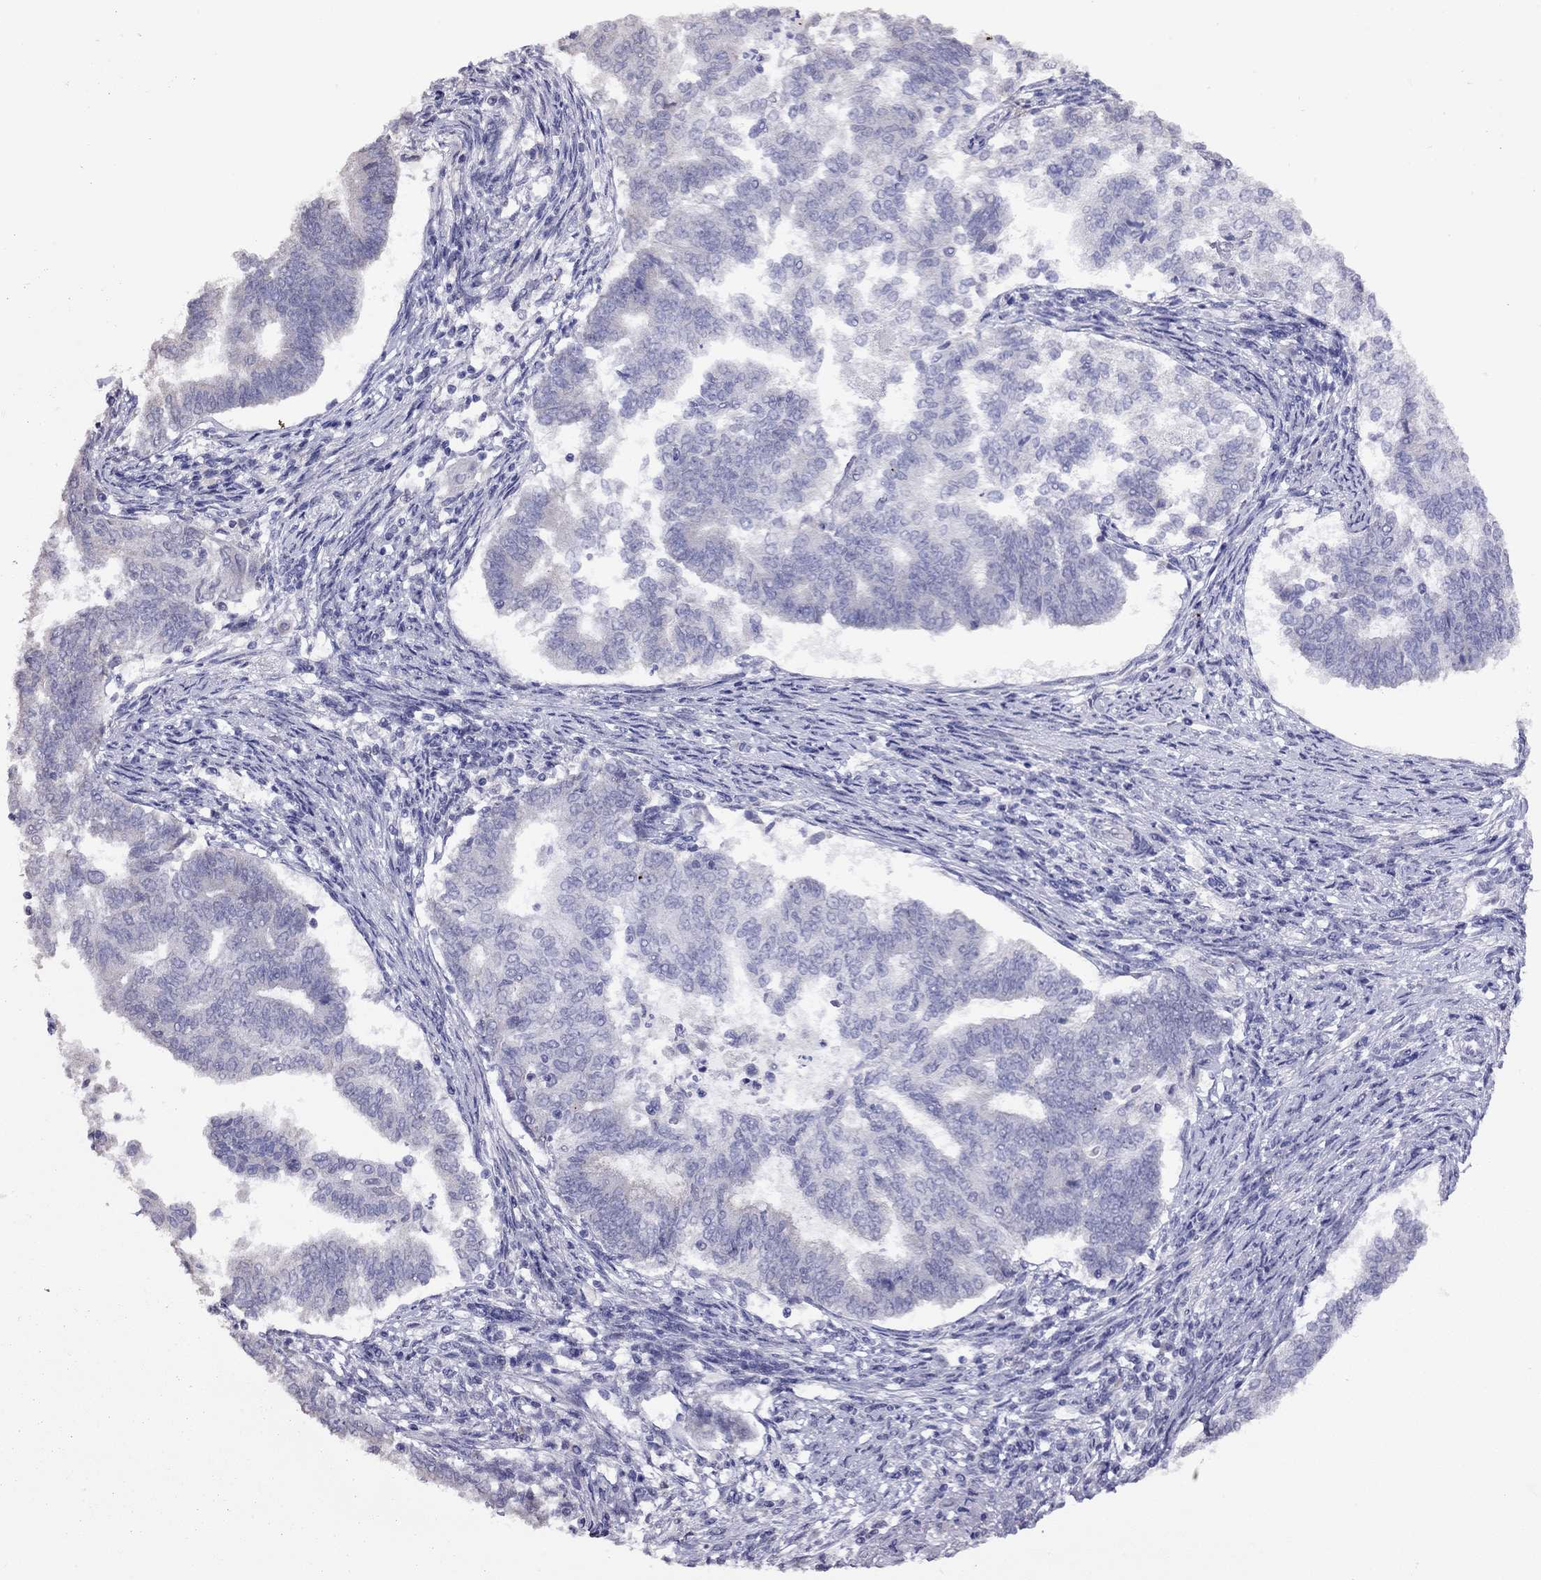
{"staining": {"intensity": "negative", "quantity": "none", "location": "none"}, "tissue": "endometrial cancer", "cell_type": "Tumor cells", "image_type": "cancer", "snomed": [{"axis": "morphology", "description": "Adenocarcinoma, NOS"}, {"axis": "topography", "description": "Endometrium"}], "caption": "IHC micrograph of human endometrial adenocarcinoma stained for a protein (brown), which exhibits no expression in tumor cells. (Stains: DAB IHC with hematoxylin counter stain, Microscopy: brightfield microscopy at high magnification).", "gene": "HES5", "patient": {"sex": "female", "age": 65}}